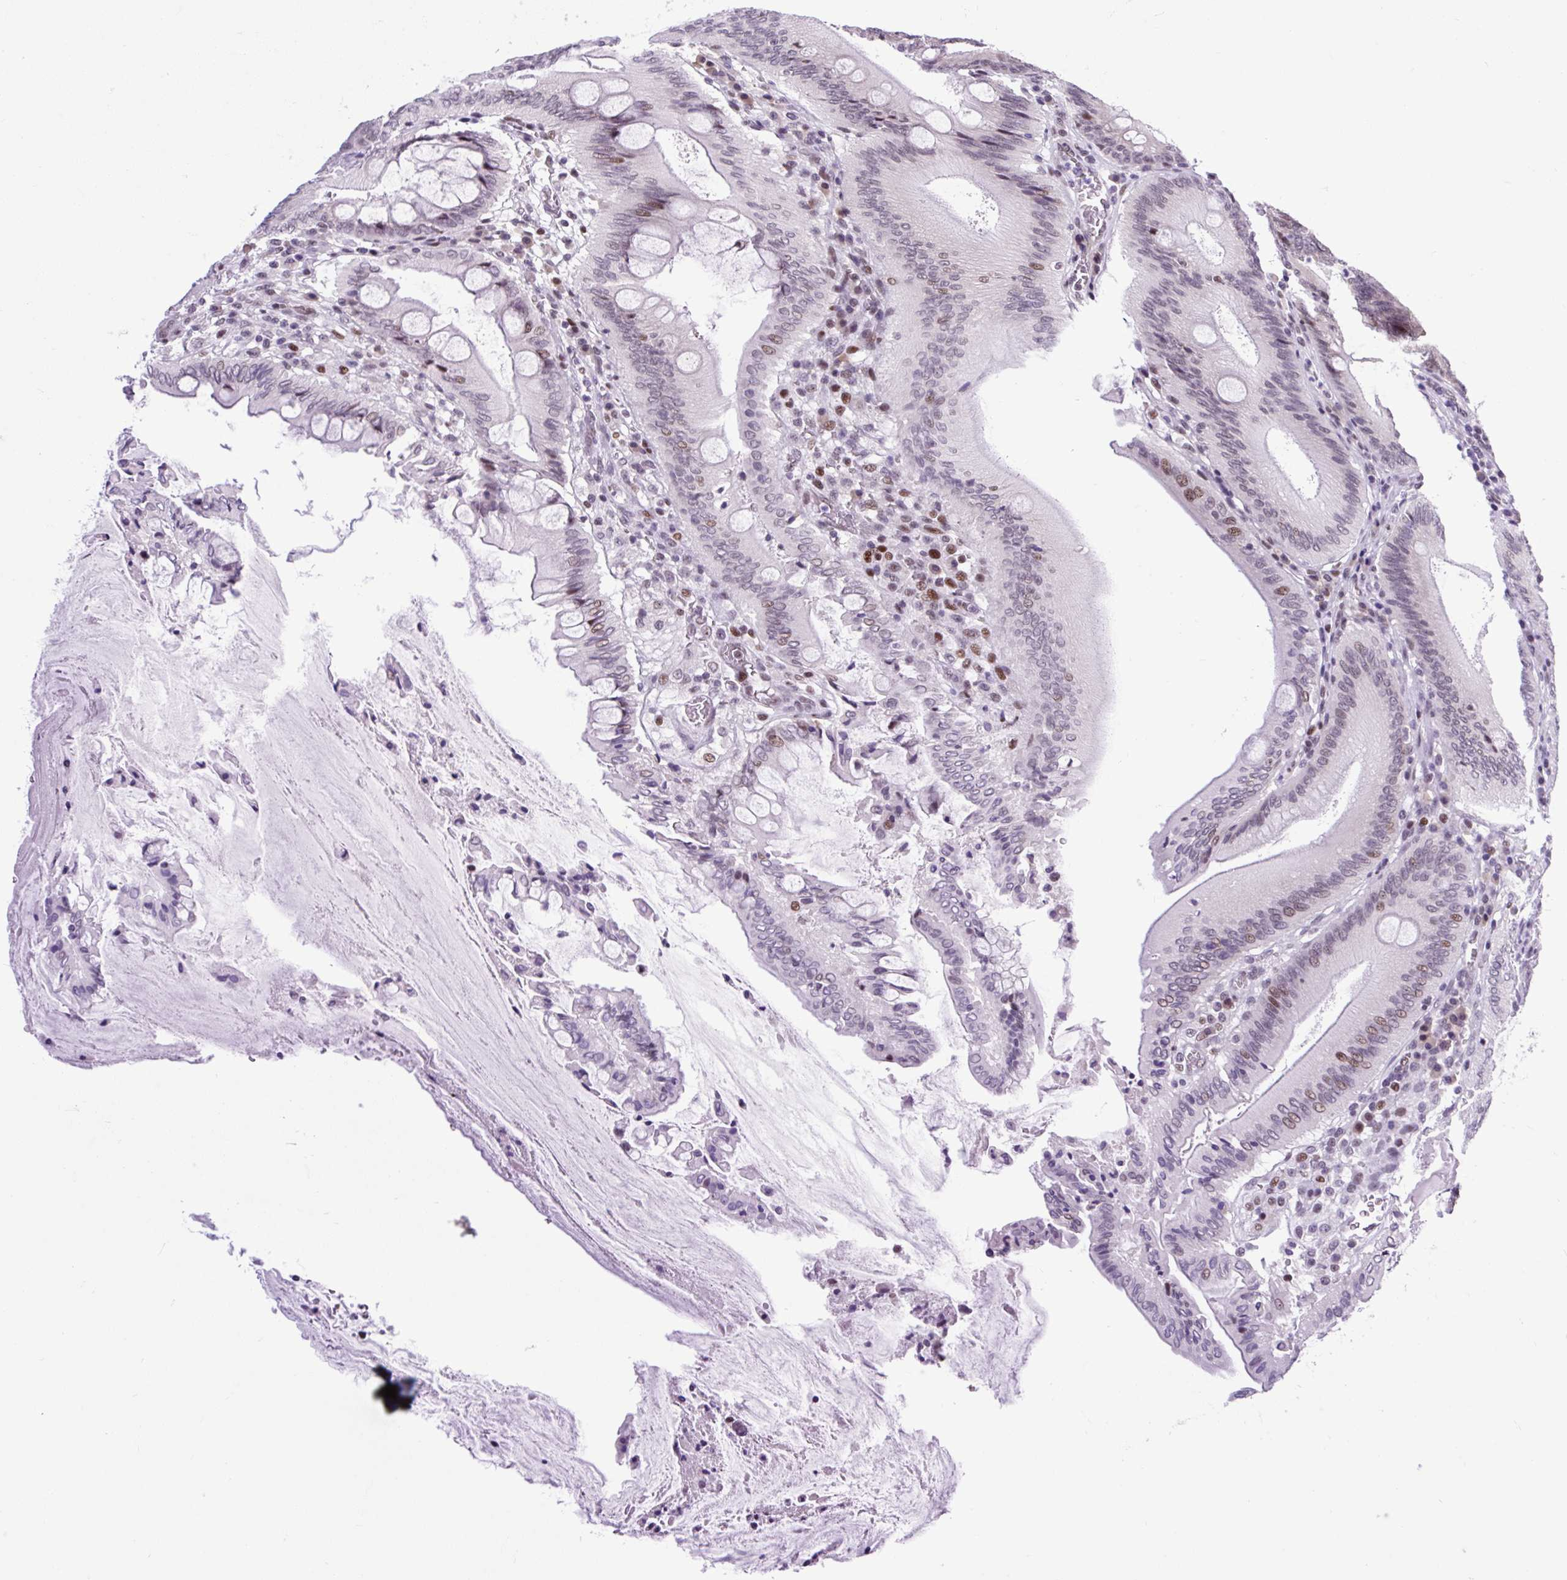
{"staining": {"intensity": "moderate", "quantity": "25%-75%", "location": "nuclear"}, "tissue": "colorectal cancer", "cell_type": "Tumor cells", "image_type": "cancer", "snomed": [{"axis": "morphology", "description": "Adenocarcinoma, NOS"}, {"axis": "topography", "description": "Colon"}], "caption": "IHC of adenocarcinoma (colorectal) reveals medium levels of moderate nuclear expression in about 25%-75% of tumor cells.", "gene": "CLK2", "patient": {"sex": "male", "age": 62}}